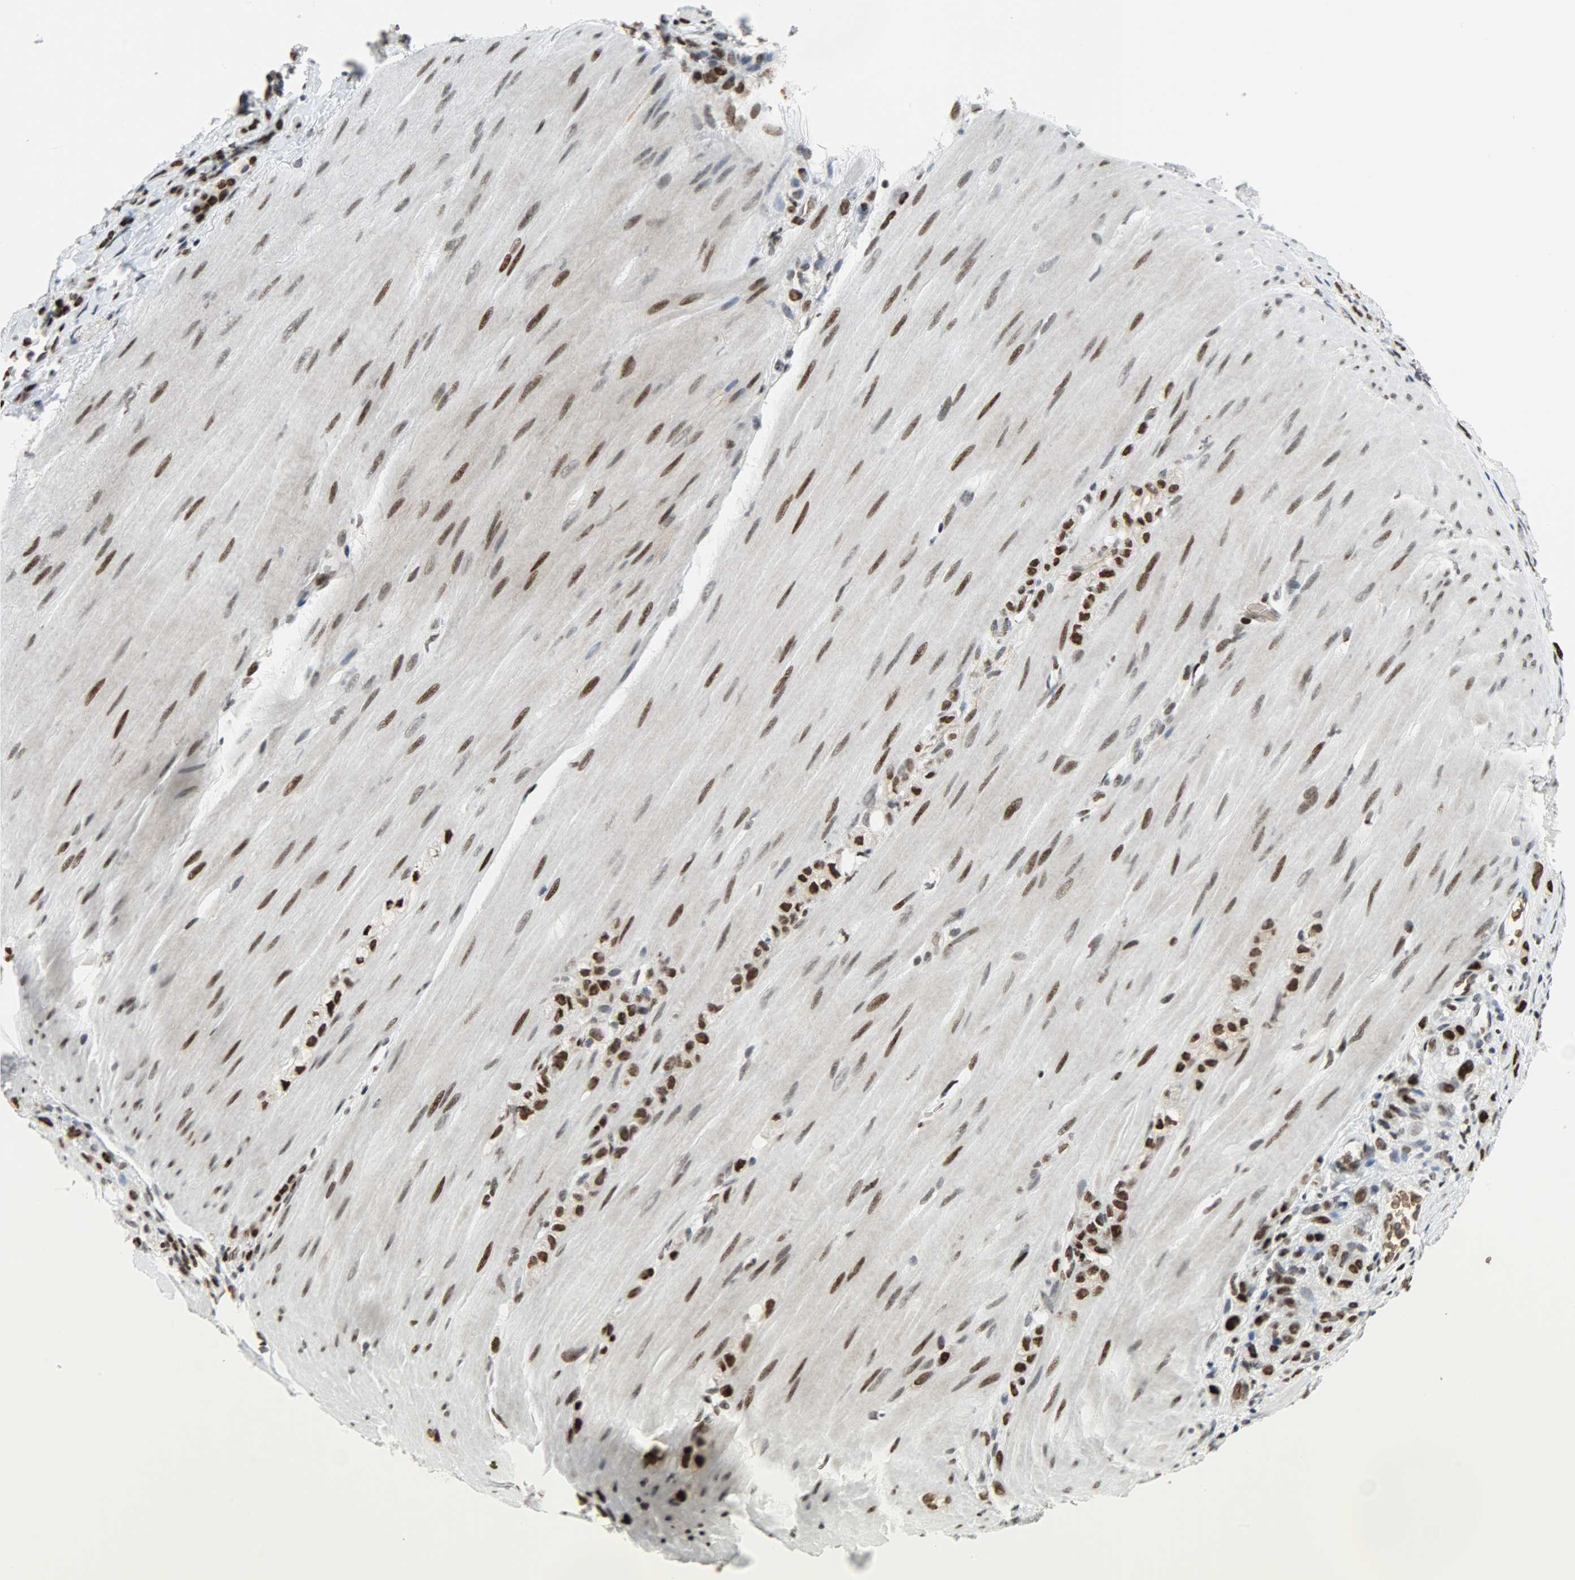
{"staining": {"intensity": "strong", "quantity": ">75%", "location": "nuclear"}, "tissue": "stomach cancer", "cell_type": "Tumor cells", "image_type": "cancer", "snomed": [{"axis": "morphology", "description": "Adenocarcinoma, NOS"}, {"axis": "topography", "description": "Stomach"}], "caption": "Strong nuclear protein expression is seen in approximately >75% of tumor cells in adenocarcinoma (stomach). Immunohistochemistry stains the protein of interest in brown and the nuclei are stained blue.", "gene": "SNAI1", "patient": {"sex": "male", "age": 82}}